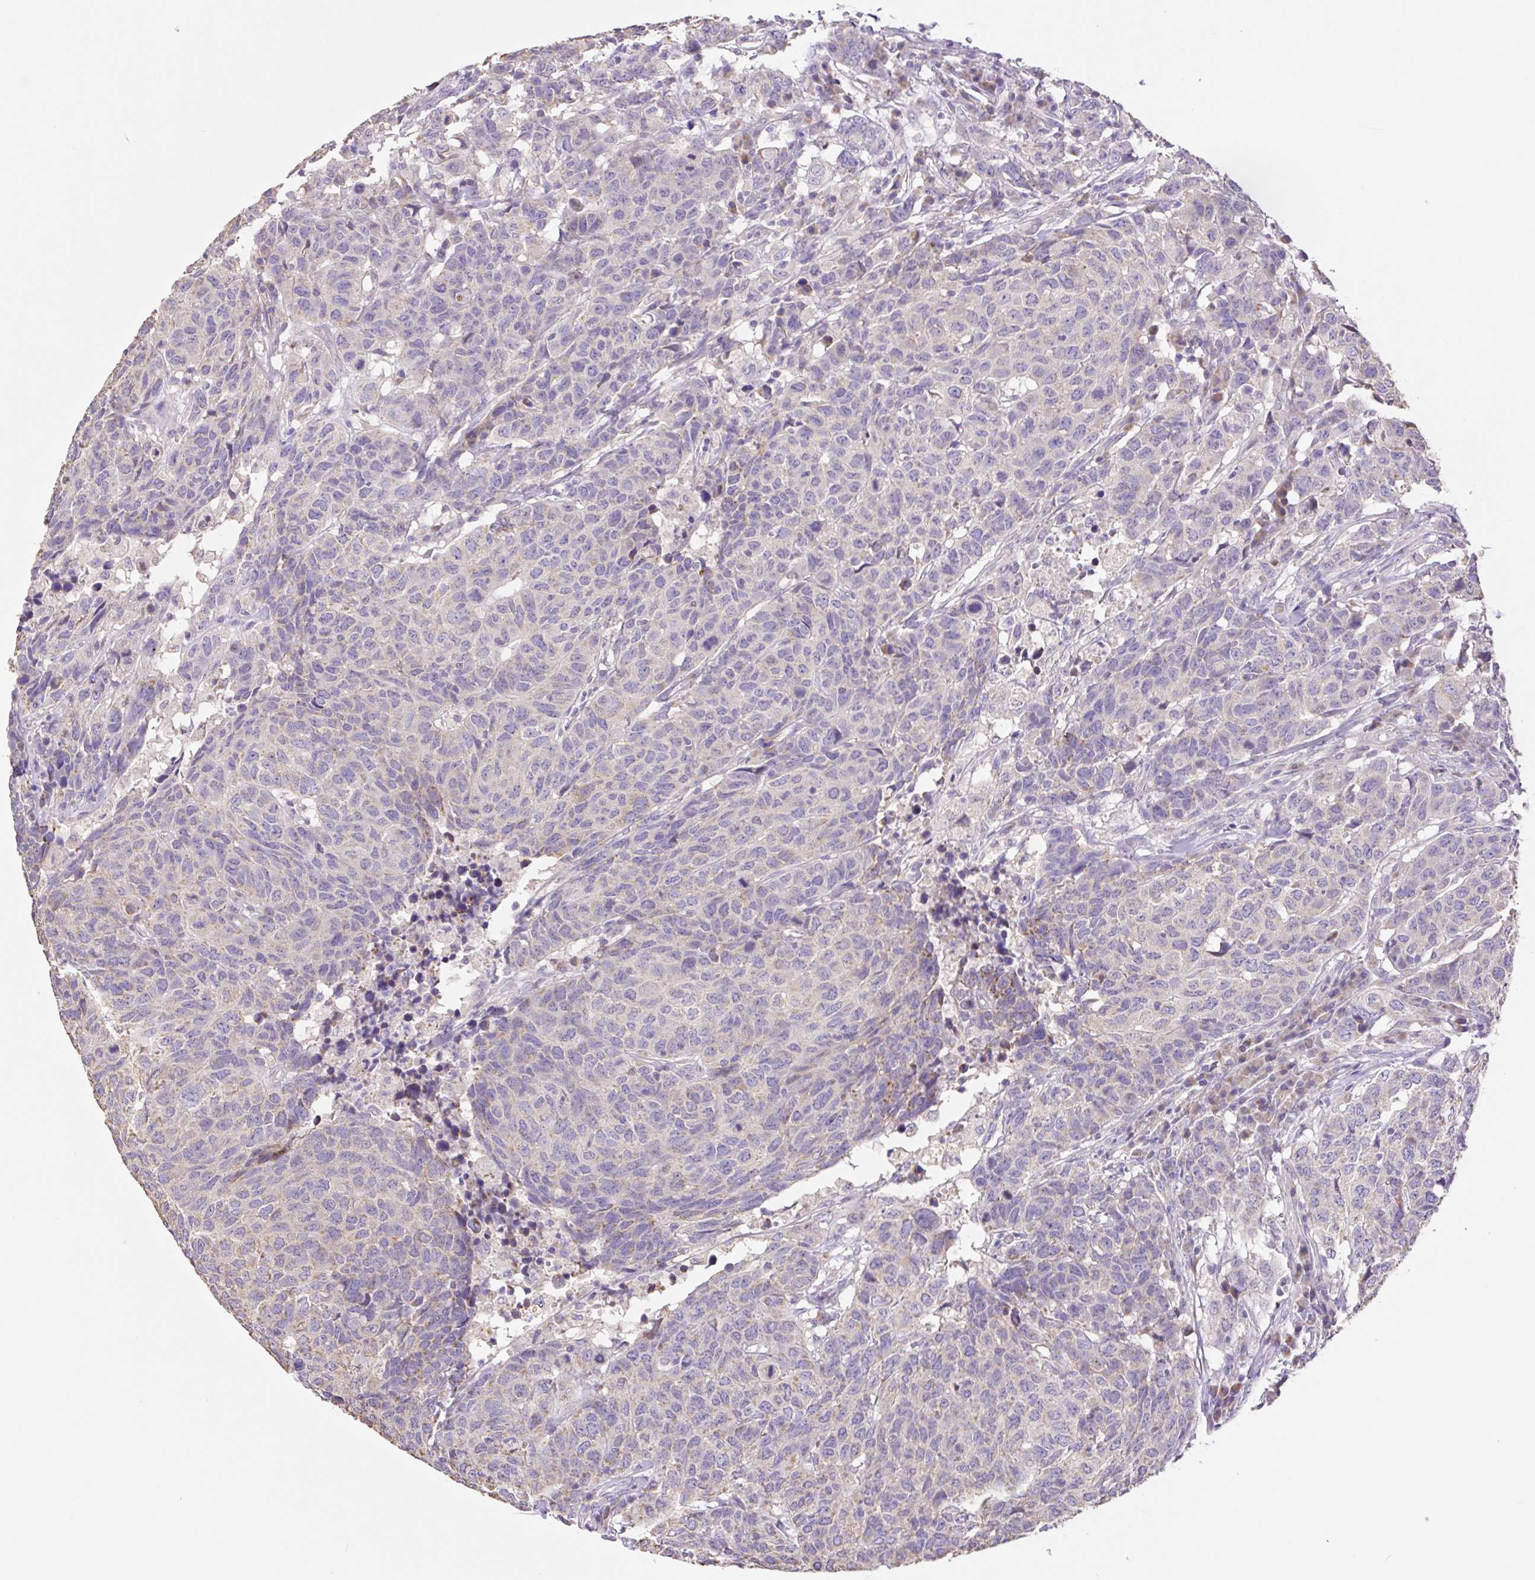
{"staining": {"intensity": "negative", "quantity": "none", "location": "none"}, "tissue": "head and neck cancer", "cell_type": "Tumor cells", "image_type": "cancer", "snomed": [{"axis": "morphology", "description": "Normal tissue, NOS"}, {"axis": "morphology", "description": "Squamous cell carcinoma, NOS"}, {"axis": "topography", "description": "Skeletal muscle"}, {"axis": "topography", "description": "Vascular tissue"}, {"axis": "topography", "description": "Peripheral nerve tissue"}, {"axis": "topography", "description": "Head-Neck"}], "caption": "An immunohistochemistry image of squamous cell carcinoma (head and neck) is shown. There is no staining in tumor cells of squamous cell carcinoma (head and neck).", "gene": "COPZ2", "patient": {"sex": "male", "age": 66}}